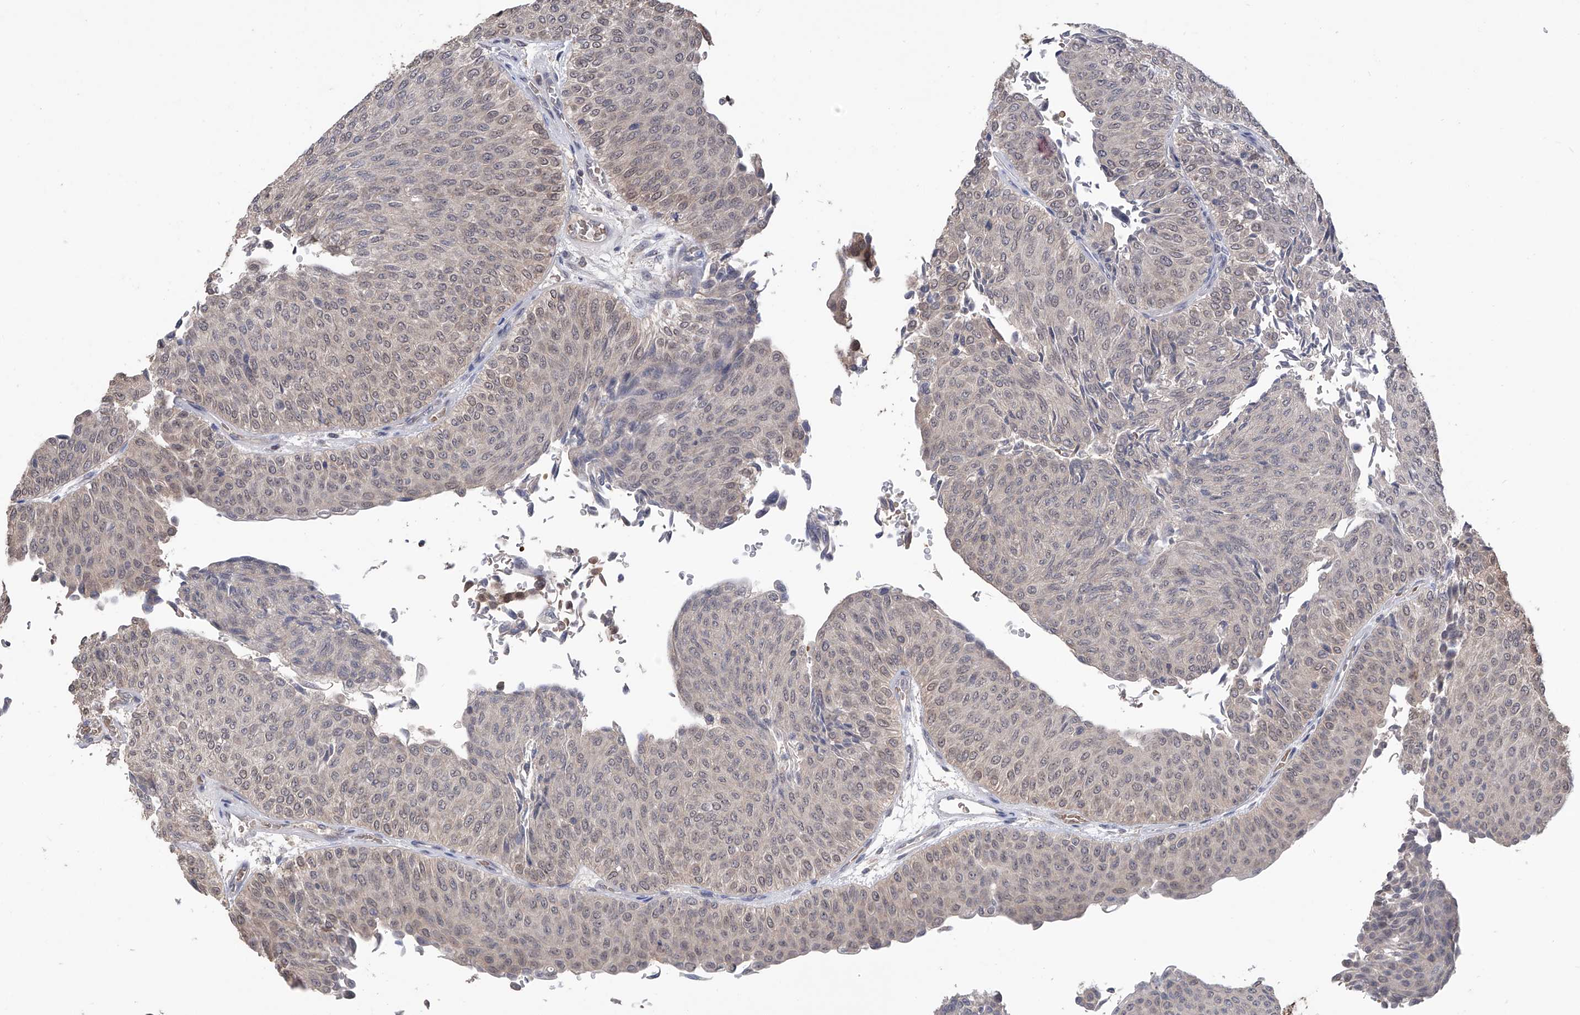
{"staining": {"intensity": "weak", "quantity": "25%-75%", "location": "cytoplasmic/membranous,nuclear"}, "tissue": "urothelial cancer", "cell_type": "Tumor cells", "image_type": "cancer", "snomed": [{"axis": "morphology", "description": "Urothelial carcinoma, Low grade"}, {"axis": "topography", "description": "Urinary bladder"}], "caption": "Urothelial cancer stained for a protein demonstrates weak cytoplasmic/membranous and nuclear positivity in tumor cells.", "gene": "LYSMD4", "patient": {"sex": "male", "age": 78}}